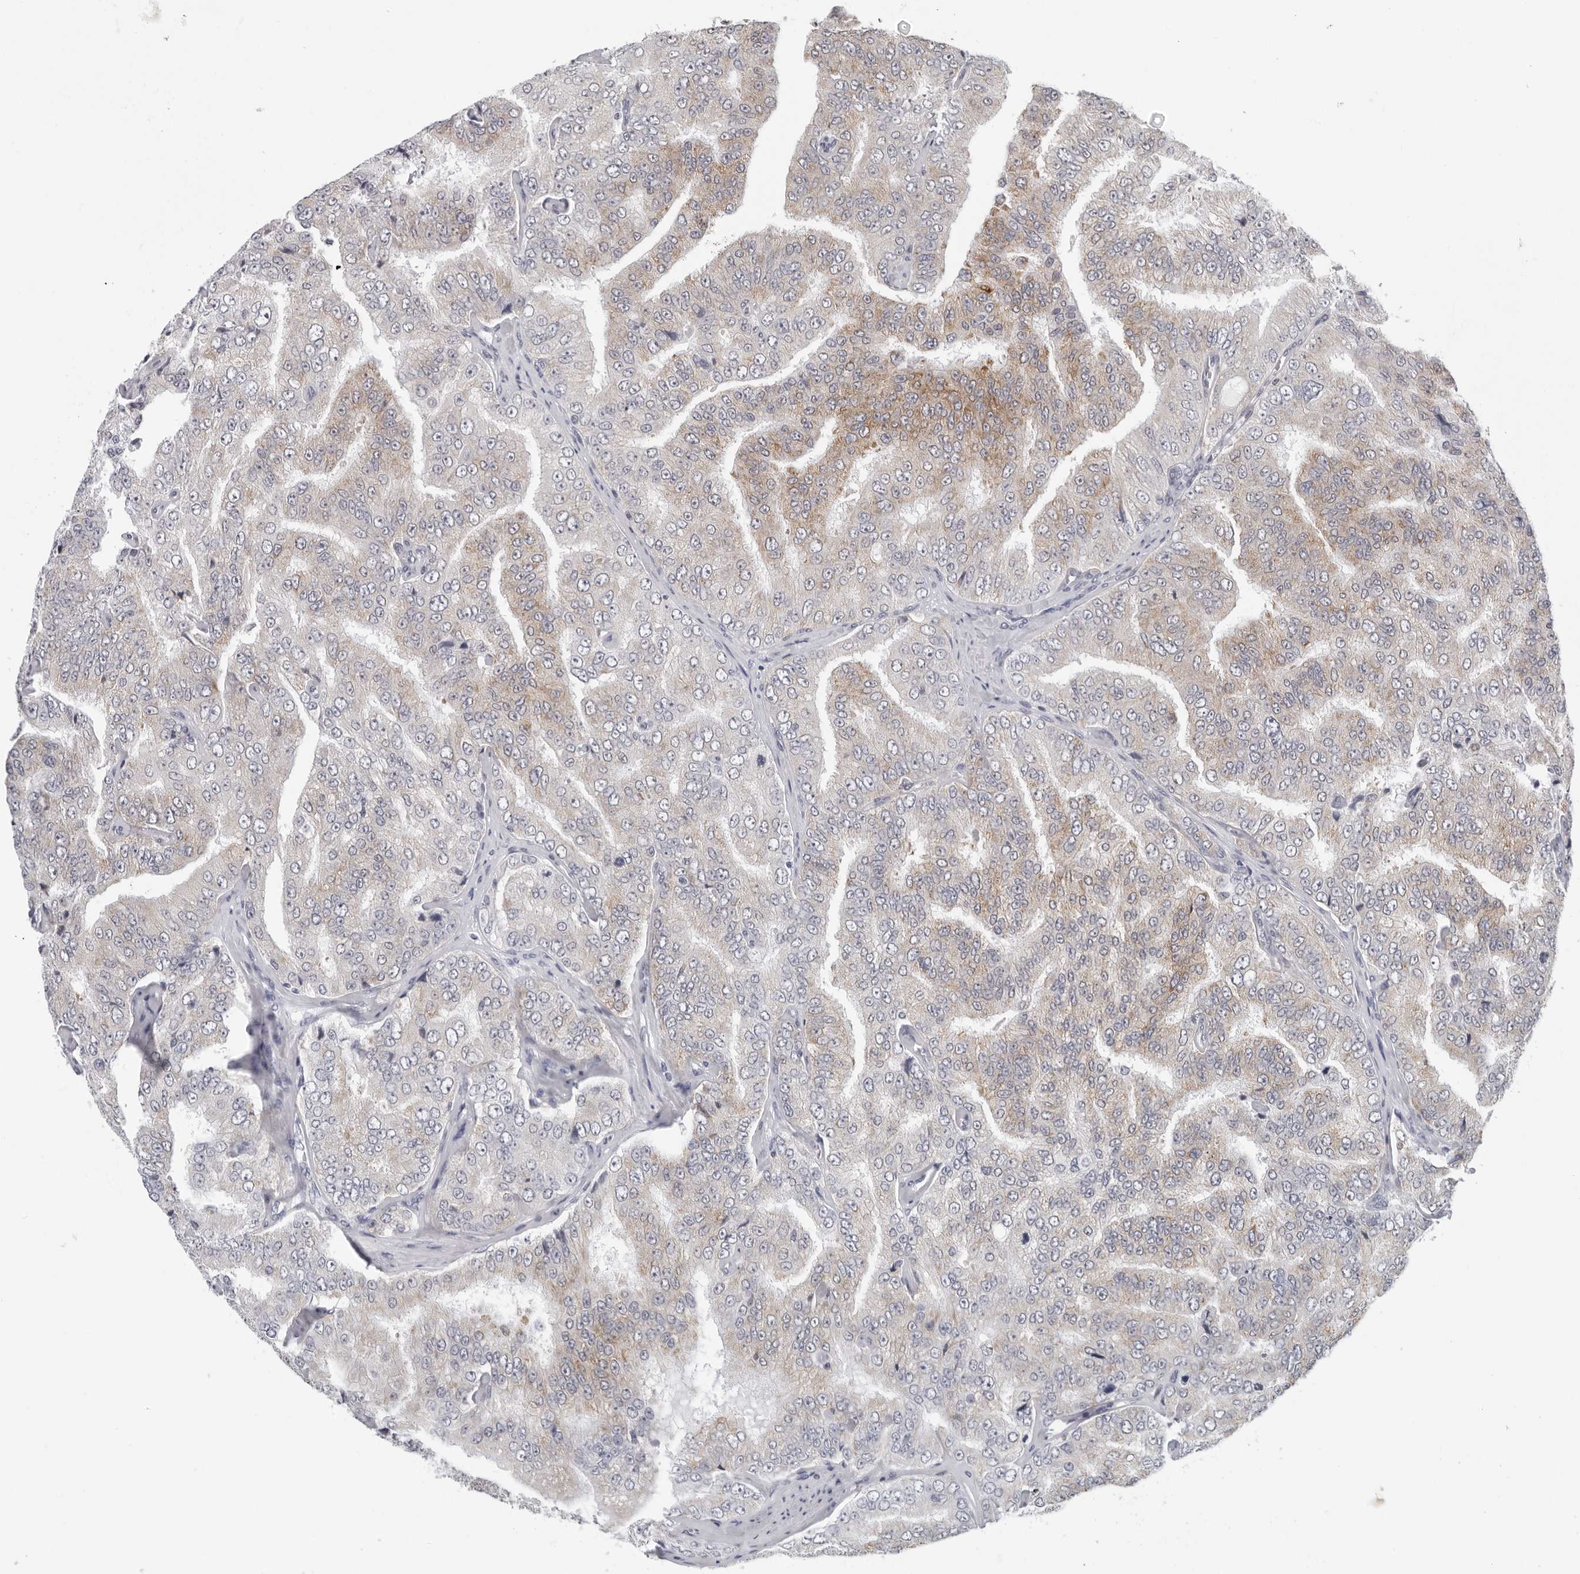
{"staining": {"intensity": "moderate", "quantity": "<25%", "location": "cytoplasmic/membranous"}, "tissue": "prostate cancer", "cell_type": "Tumor cells", "image_type": "cancer", "snomed": [{"axis": "morphology", "description": "Adenocarcinoma, High grade"}, {"axis": "topography", "description": "Prostate"}], "caption": "Immunohistochemistry (IHC) photomicrograph of human prostate cancer (adenocarcinoma (high-grade)) stained for a protein (brown), which displays low levels of moderate cytoplasmic/membranous staining in approximately <25% of tumor cells.", "gene": "CPT2", "patient": {"sex": "male", "age": 58}}